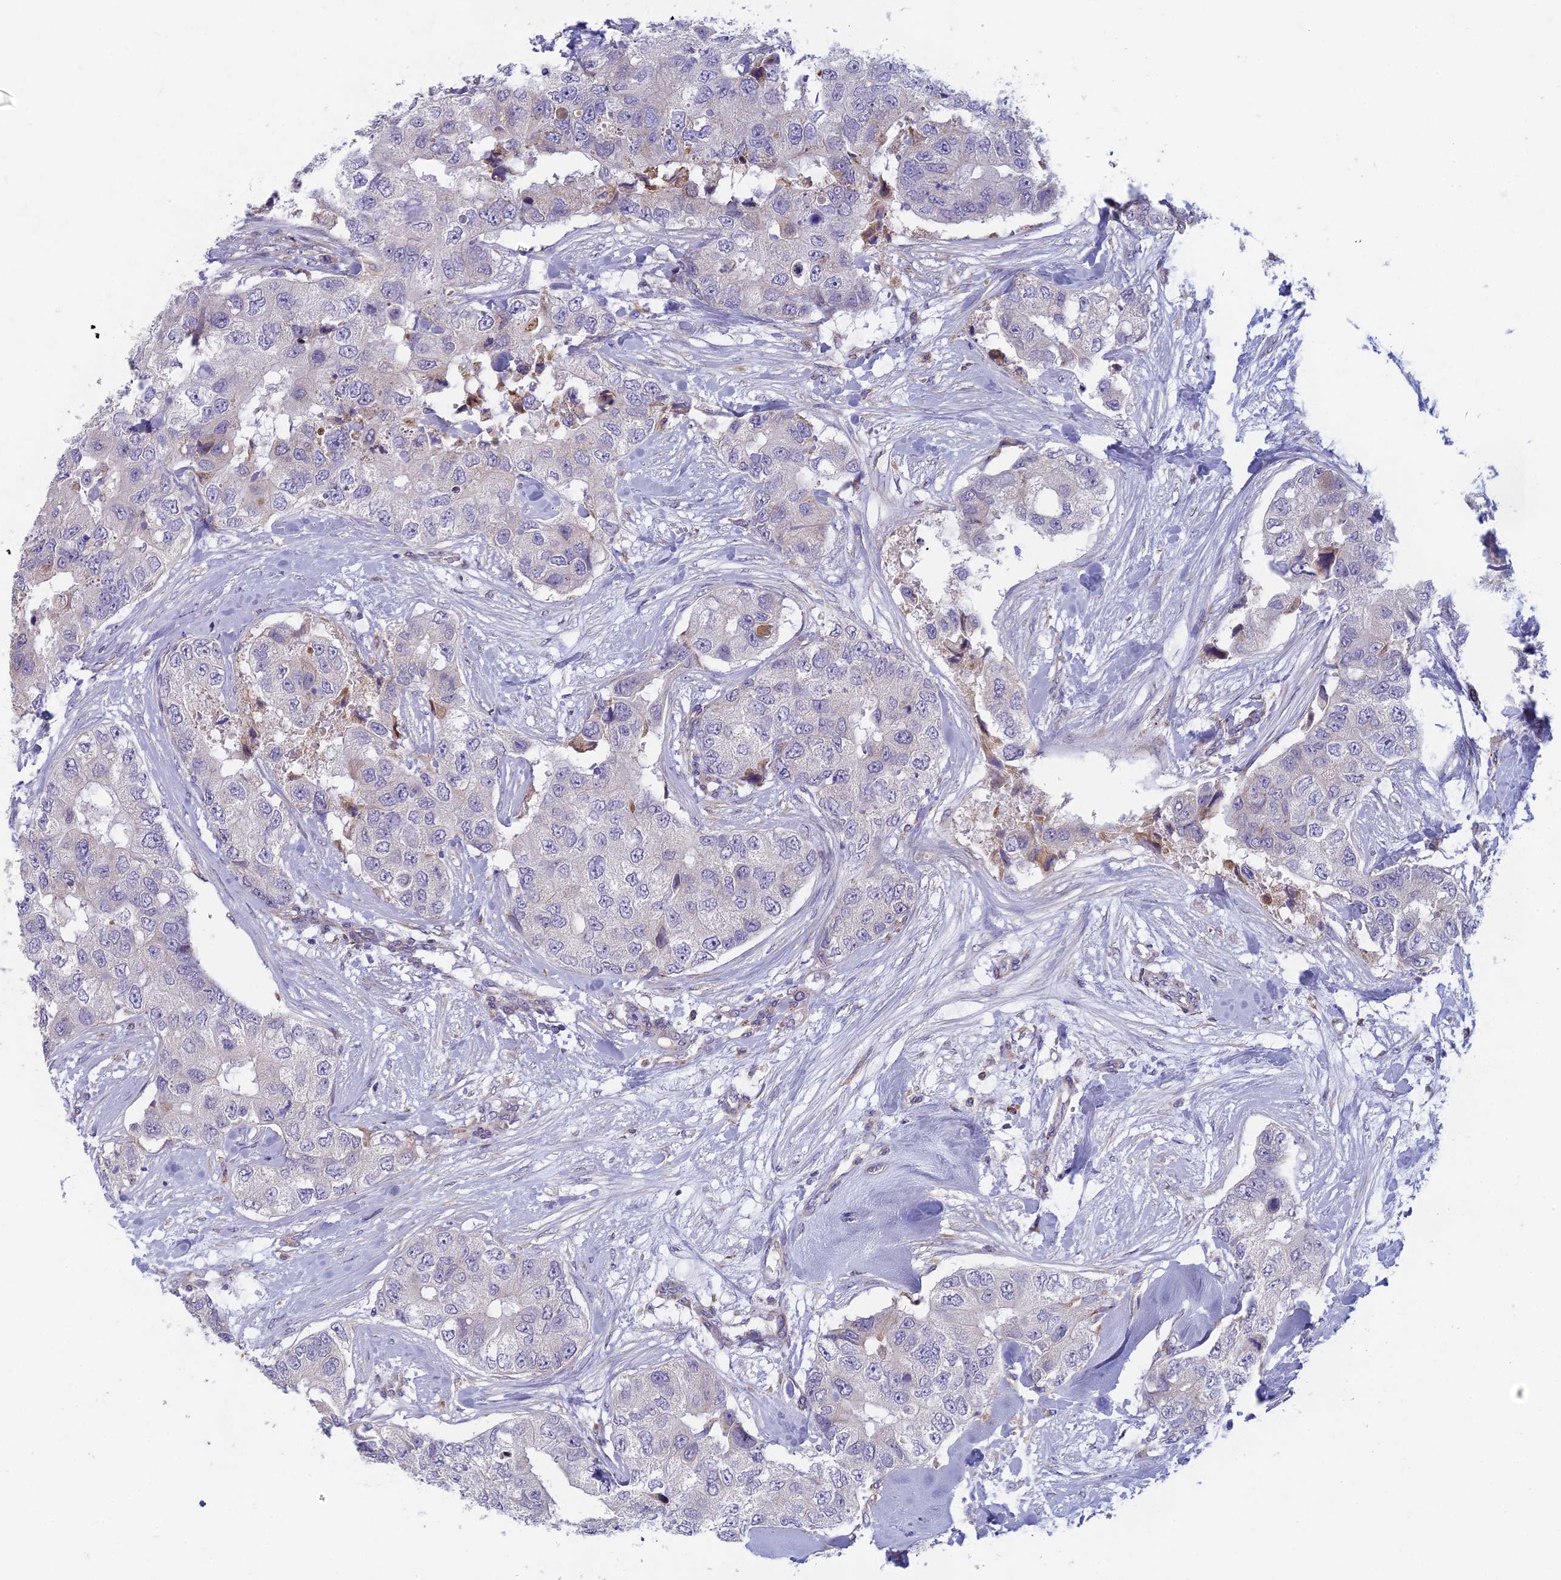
{"staining": {"intensity": "negative", "quantity": "none", "location": "none"}, "tissue": "breast cancer", "cell_type": "Tumor cells", "image_type": "cancer", "snomed": [{"axis": "morphology", "description": "Duct carcinoma"}, {"axis": "topography", "description": "Breast"}], "caption": "Tumor cells show no significant expression in breast cancer. The staining is performed using DAB (3,3'-diaminobenzidine) brown chromogen with nuclei counter-stained in using hematoxylin.", "gene": "DDX51", "patient": {"sex": "female", "age": 62}}